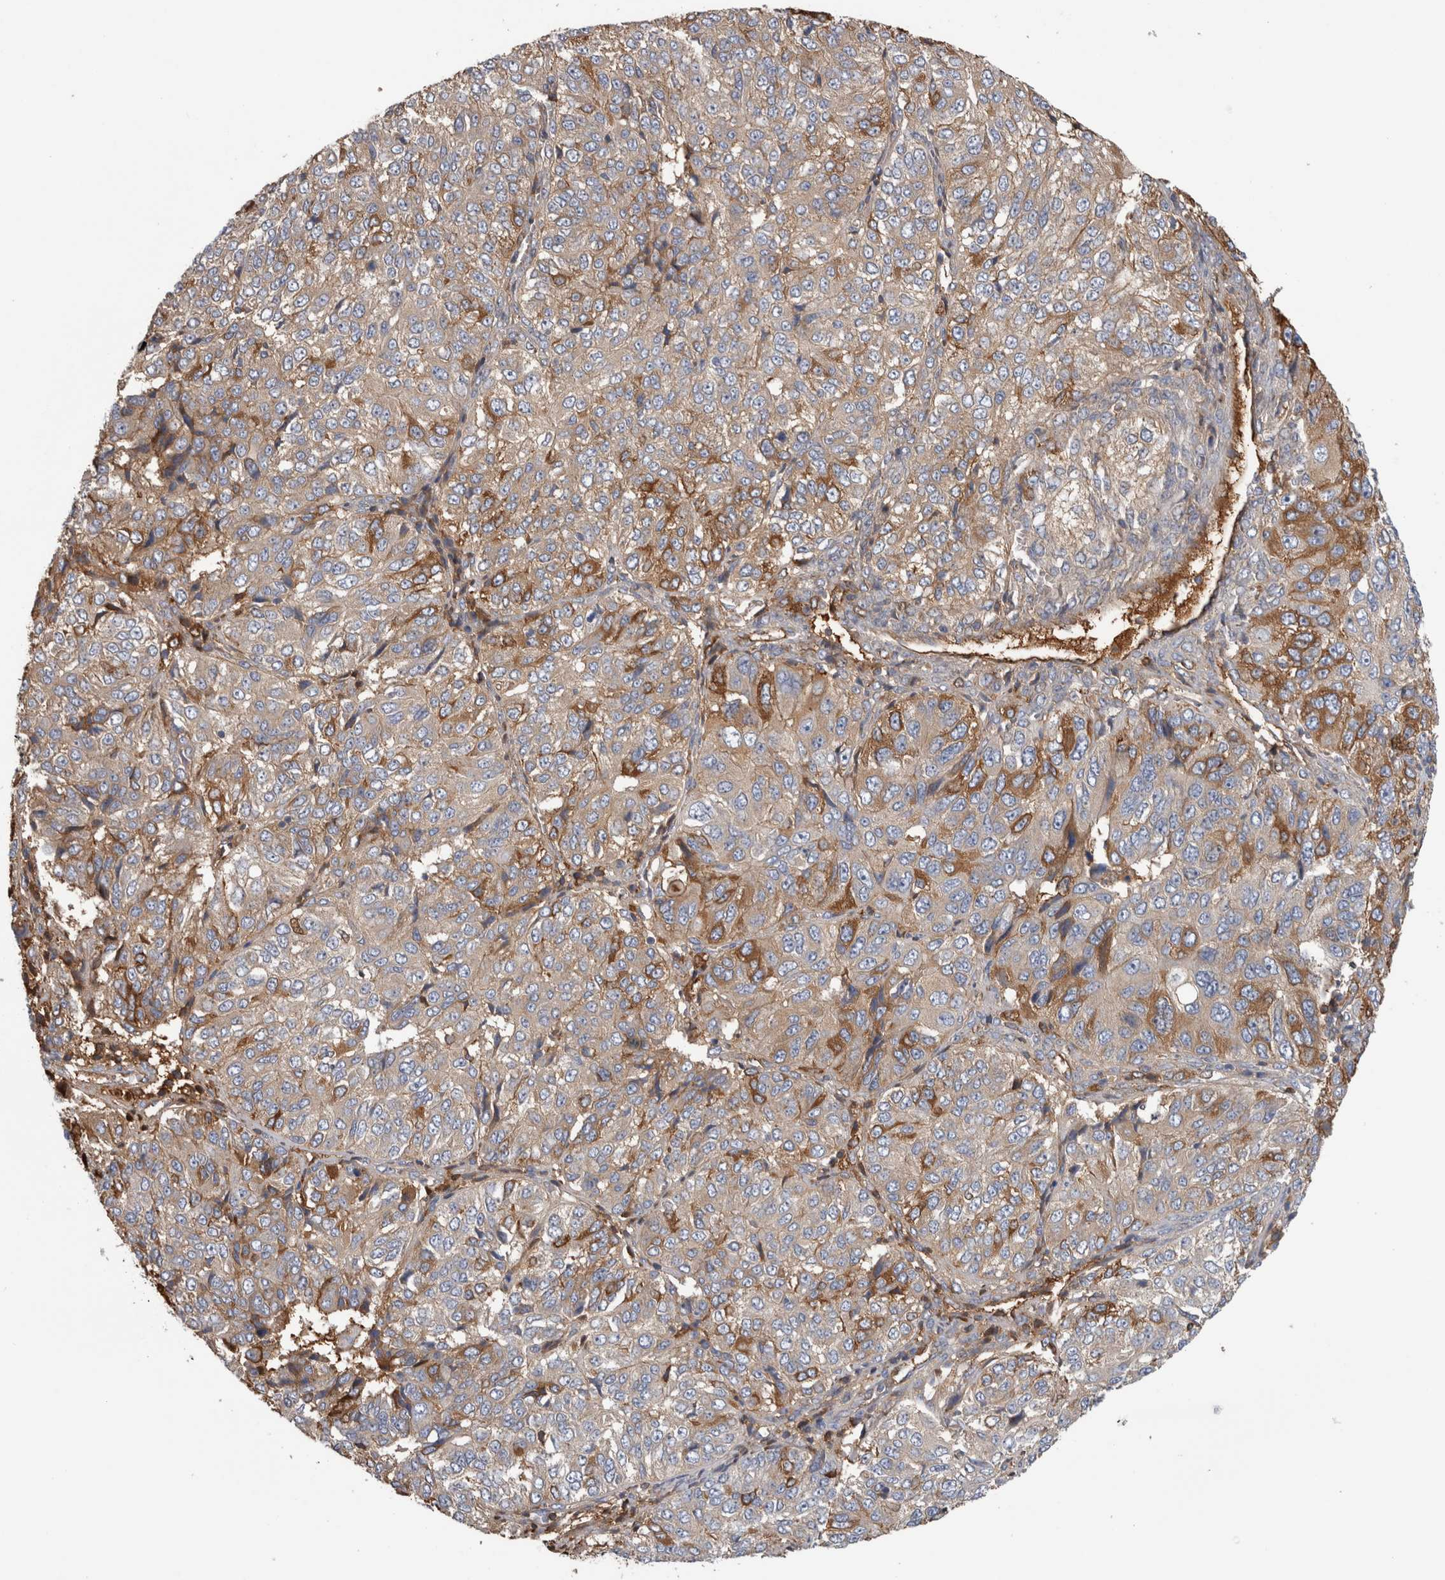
{"staining": {"intensity": "moderate", "quantity": "<25%", "location": "cytoplasmic/membranous"}, "tissue": "ovarian cancer", "cell_type": "Tumor cells", "image_type": "cancer", "snomed": [{"axis": "morphology", "description": "Carcinoma, endometroid"}, {"axis": "topography", "description": "Ovary"}], "caption": "Immunohistochemistry histopathology image of neoplastic tissue: endometroid carcinoma (ovarian) stained using immunohistochemistry (IHC) exhibits low levels of moderate protein expression localized specifically in the cytoplasmic/membranous of tumor cells, appearing as a cytoplasmic/membranous brown color.", "gene": "TBCE", "patient": {"sex": "female", "age": 51}}